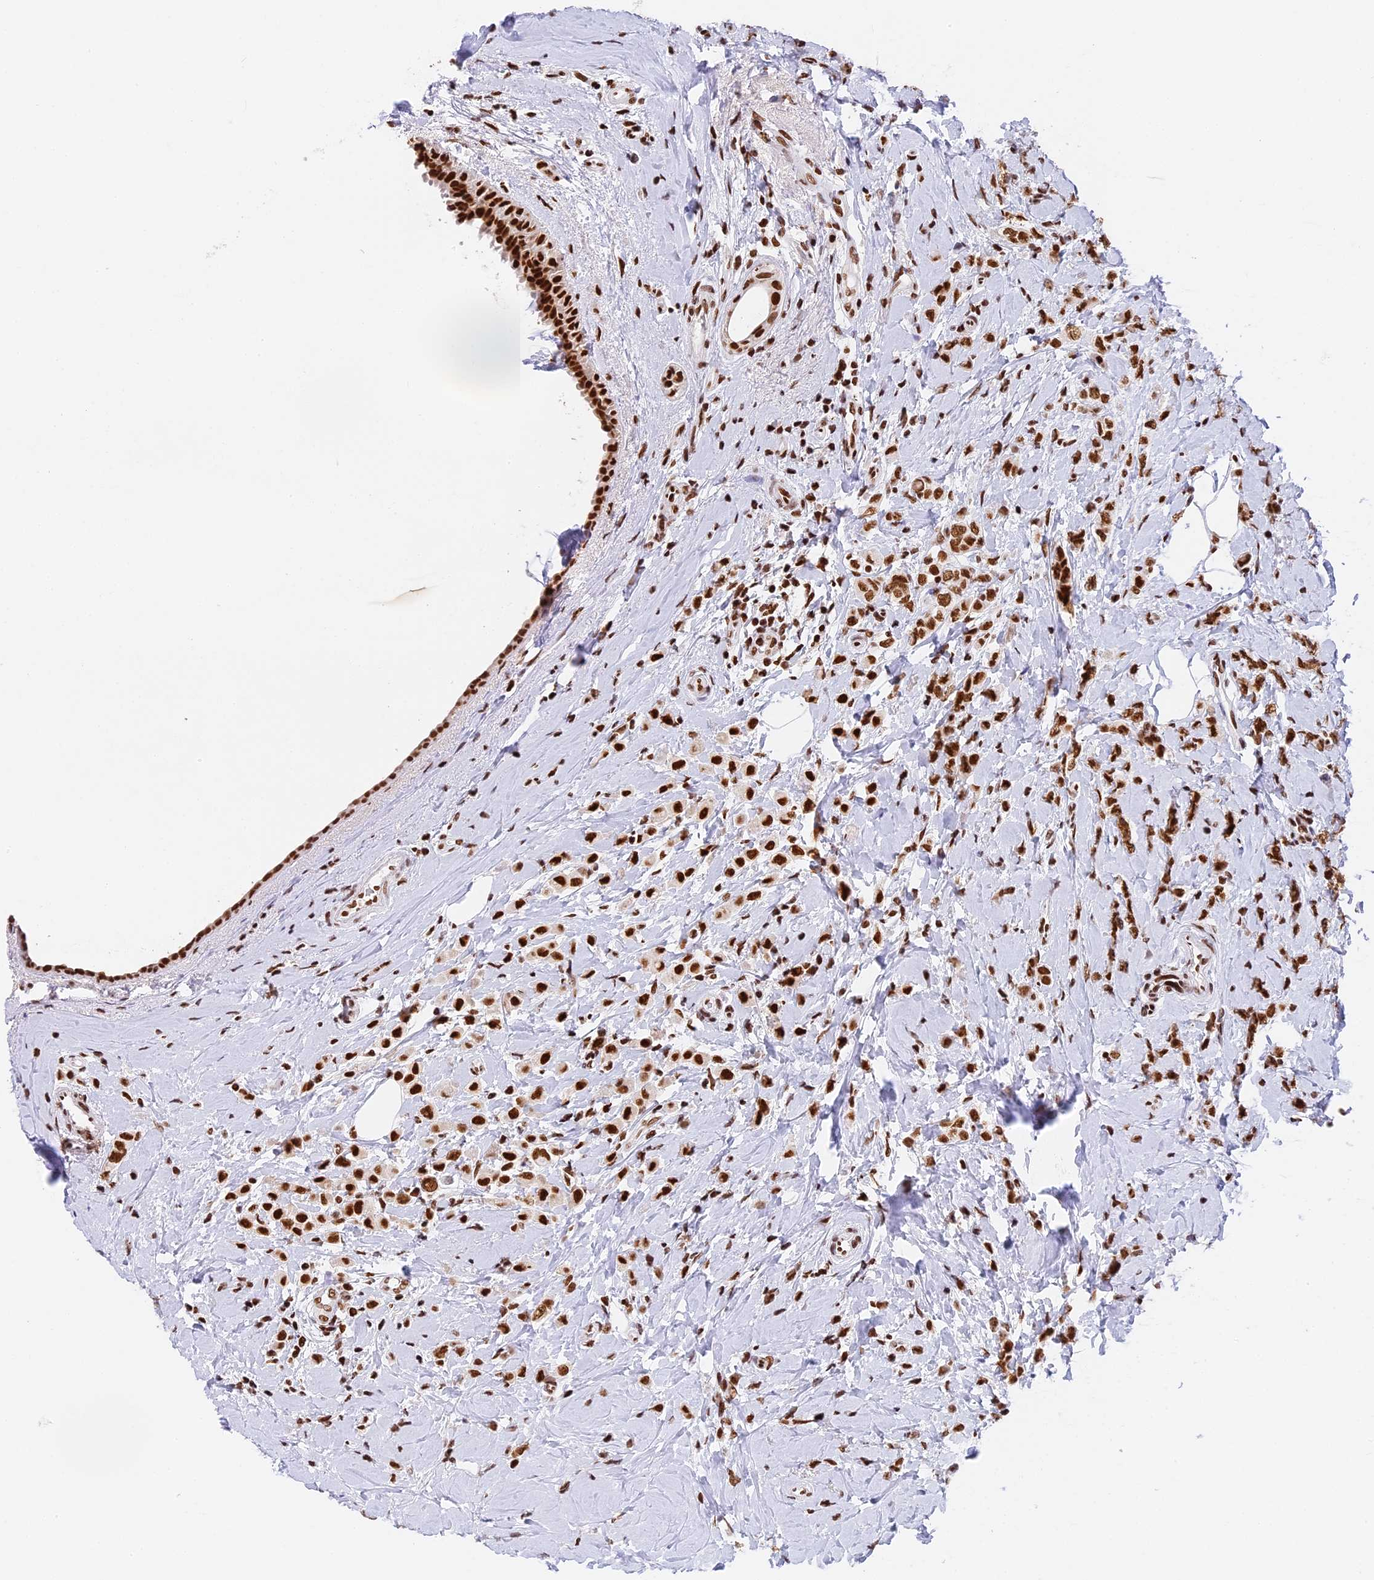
{"staining": {"intensity": "strong", "quantity": ">75%", "location": "nuclear"}, "tissue": "breast cancer", "cell_type": "Tumor cells", "image_type": "cancer", "snomed": [{"axis": "morphology", "description": "Lobular carcinoma"}, {"axis": "topography", "description": "Breast"}], "caption": "The immunohistochemical stain shows strong nuclear expression in tumor cells of breast cancer tissue. The staining is performed using DAB brown chromogen to label protein expression. The nuclei are counter-stained blue using hematoxylin.", "gene": "SBNO1", "patient": {"sex": "female", "age": 47}}